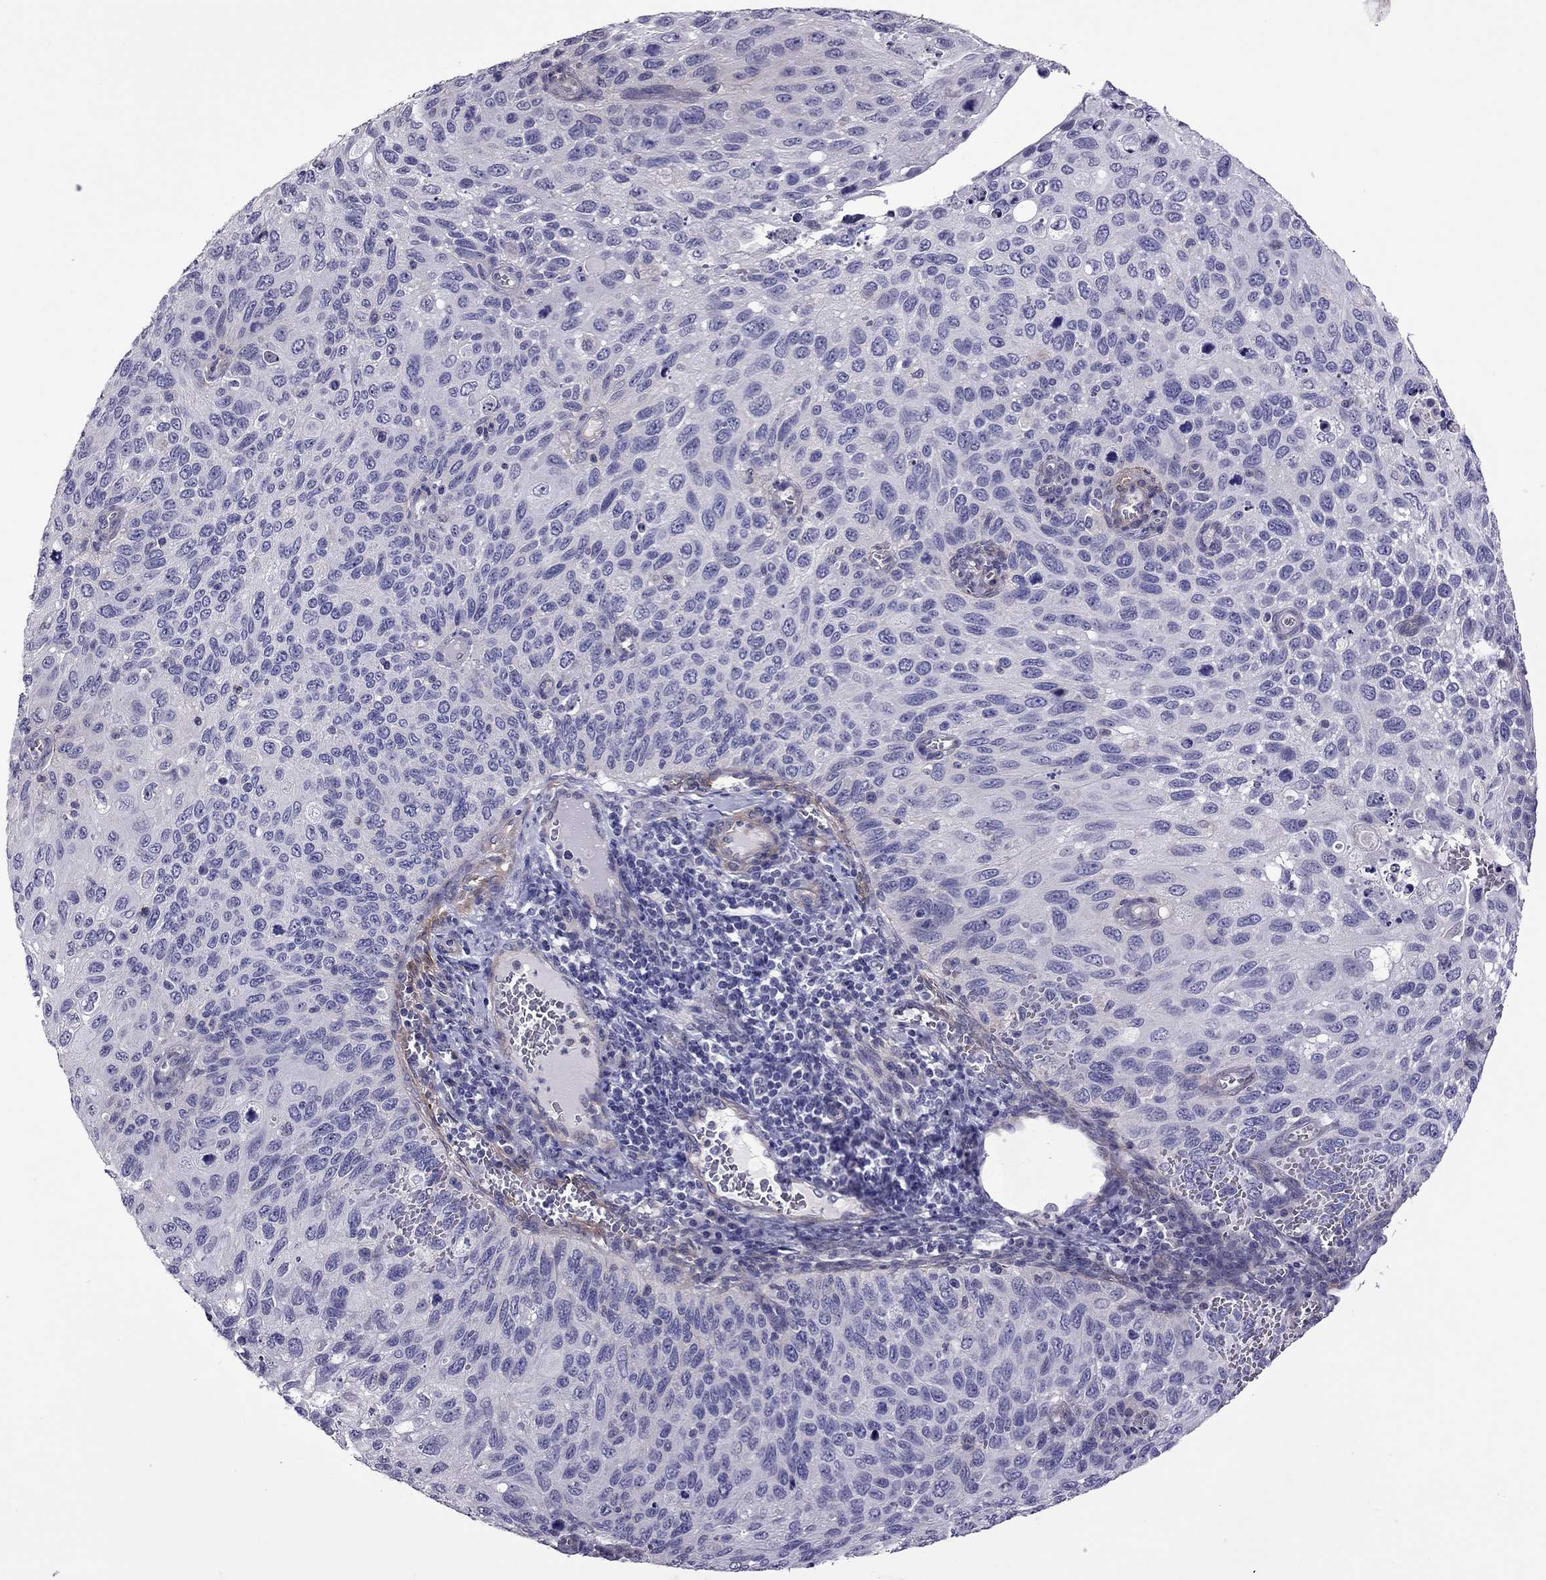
{"staining": {"intensity": "negative", "quantity": "none", "location": "none"}, "tissue": "cervical cancer", "cell_type": "Tumor cells", "image_type": "cancer", "snomed": [{"axis": "morphology", "description": "Squamous cell carcinoma, NOS"}, {"axis": "topography", "description": "Cervix"}], "caption": "Immunohistochemistry image of human cervical squamous cell carcinoma stained for a protein (brown), which exhibits no positivity in tumor cells.", "gene": "SLC16A8", "patient": {"sex": "female", "age": 70}}